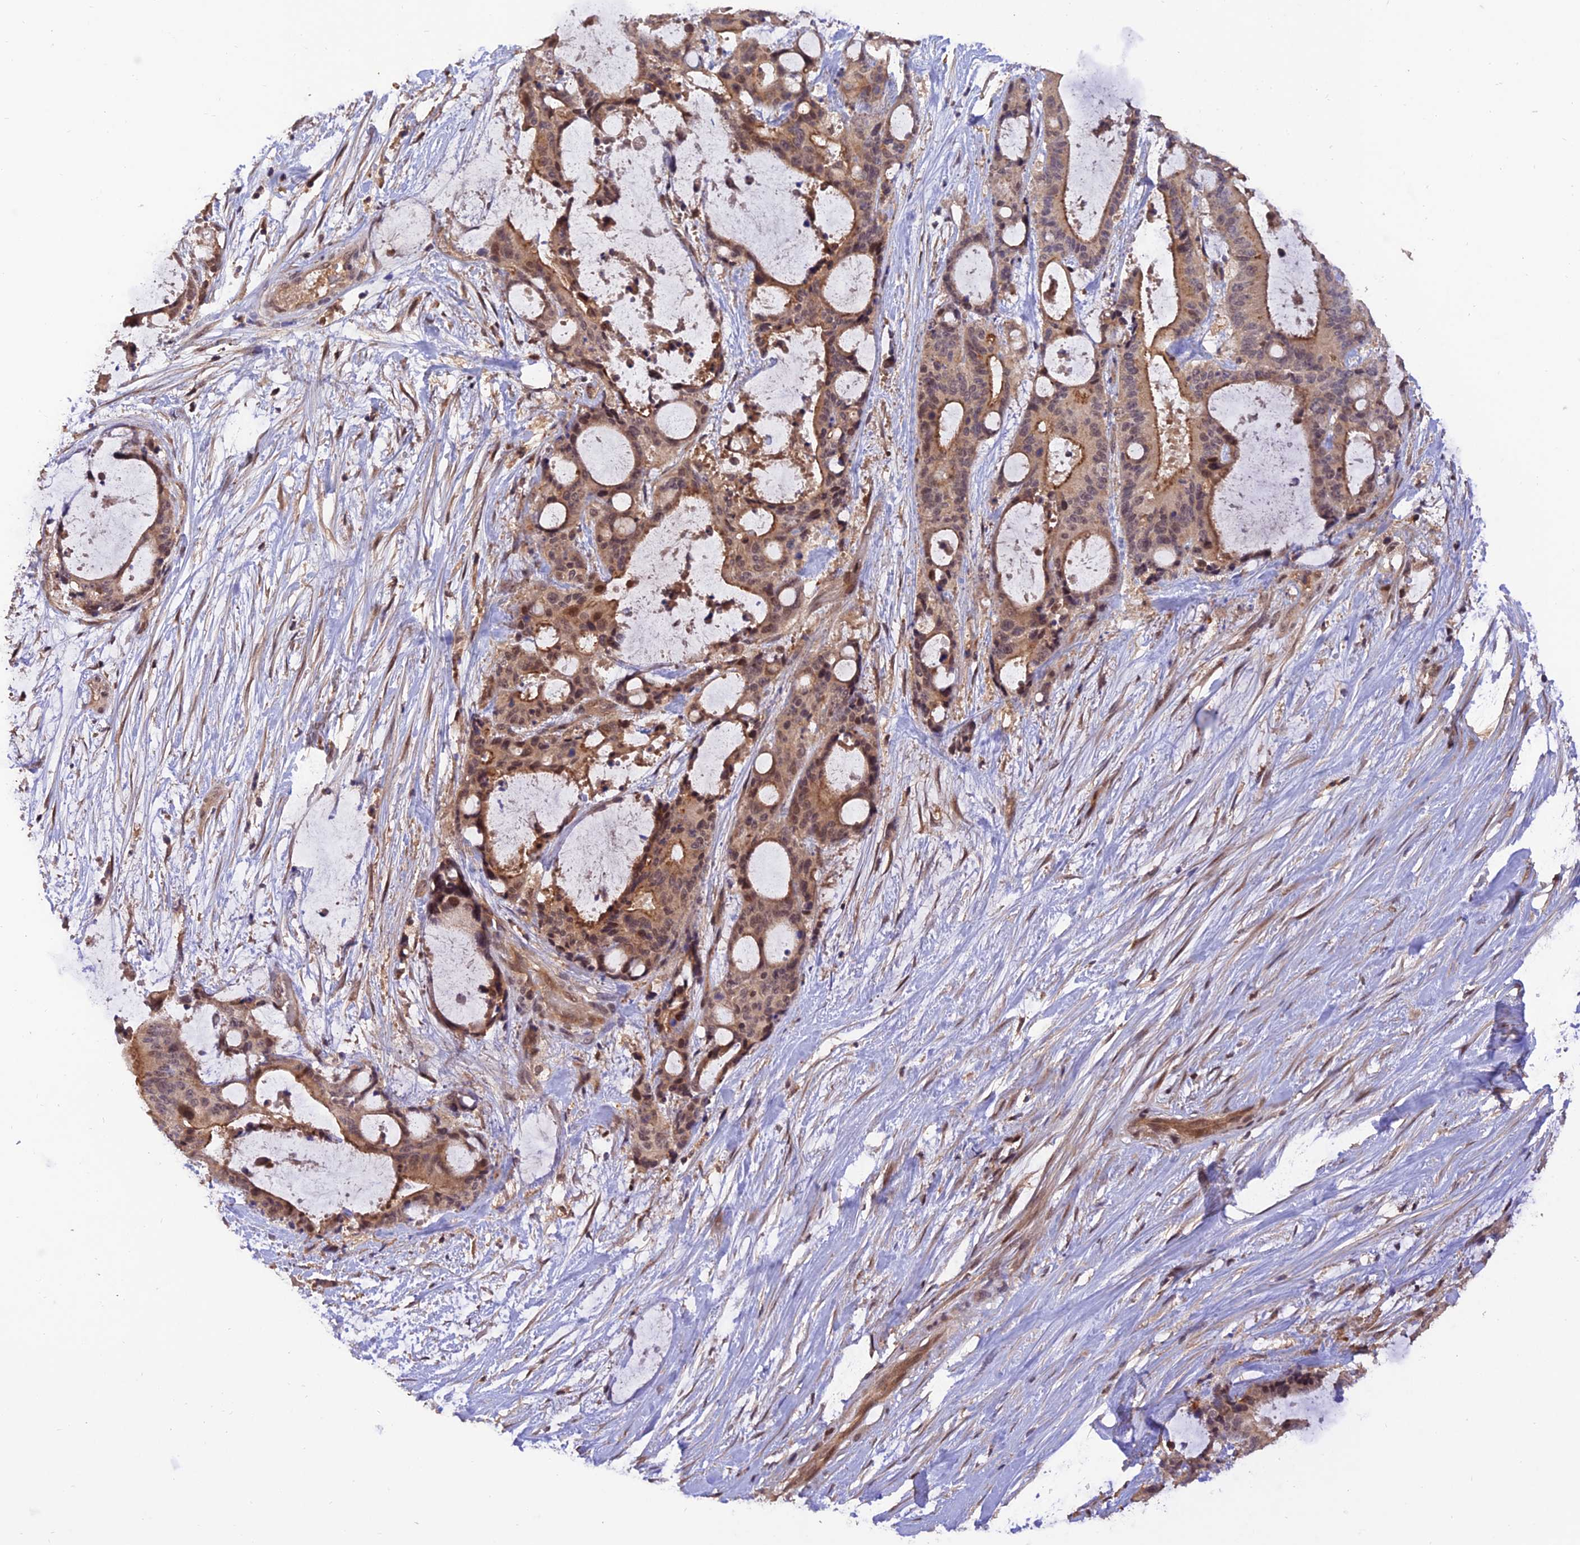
{"staining": {"intensity": "weak", "quantity": ">75%", "location": "cytoplasmic/membranous,nuclear"}, "tissue": "liver cancer", "cell_type": "Tumor cells", "image_type": "cancer", "snomed": [{"axis": "morphology", "description": "Normal tissue, NOS"}, {"axis": "morphology", "description": "Cholangiocarcinoma"}, {"axis": "topography", "description": "Liver"}, {"axis": "topography", "description": "Peripheral nerve tissue"}], "caption": "Human cholangiocarcinoma (liver) stained with a protein marker displays weak staining in tumor cells.", "gene": "REV1", "patient": {"sex": "female", "age": 73}}